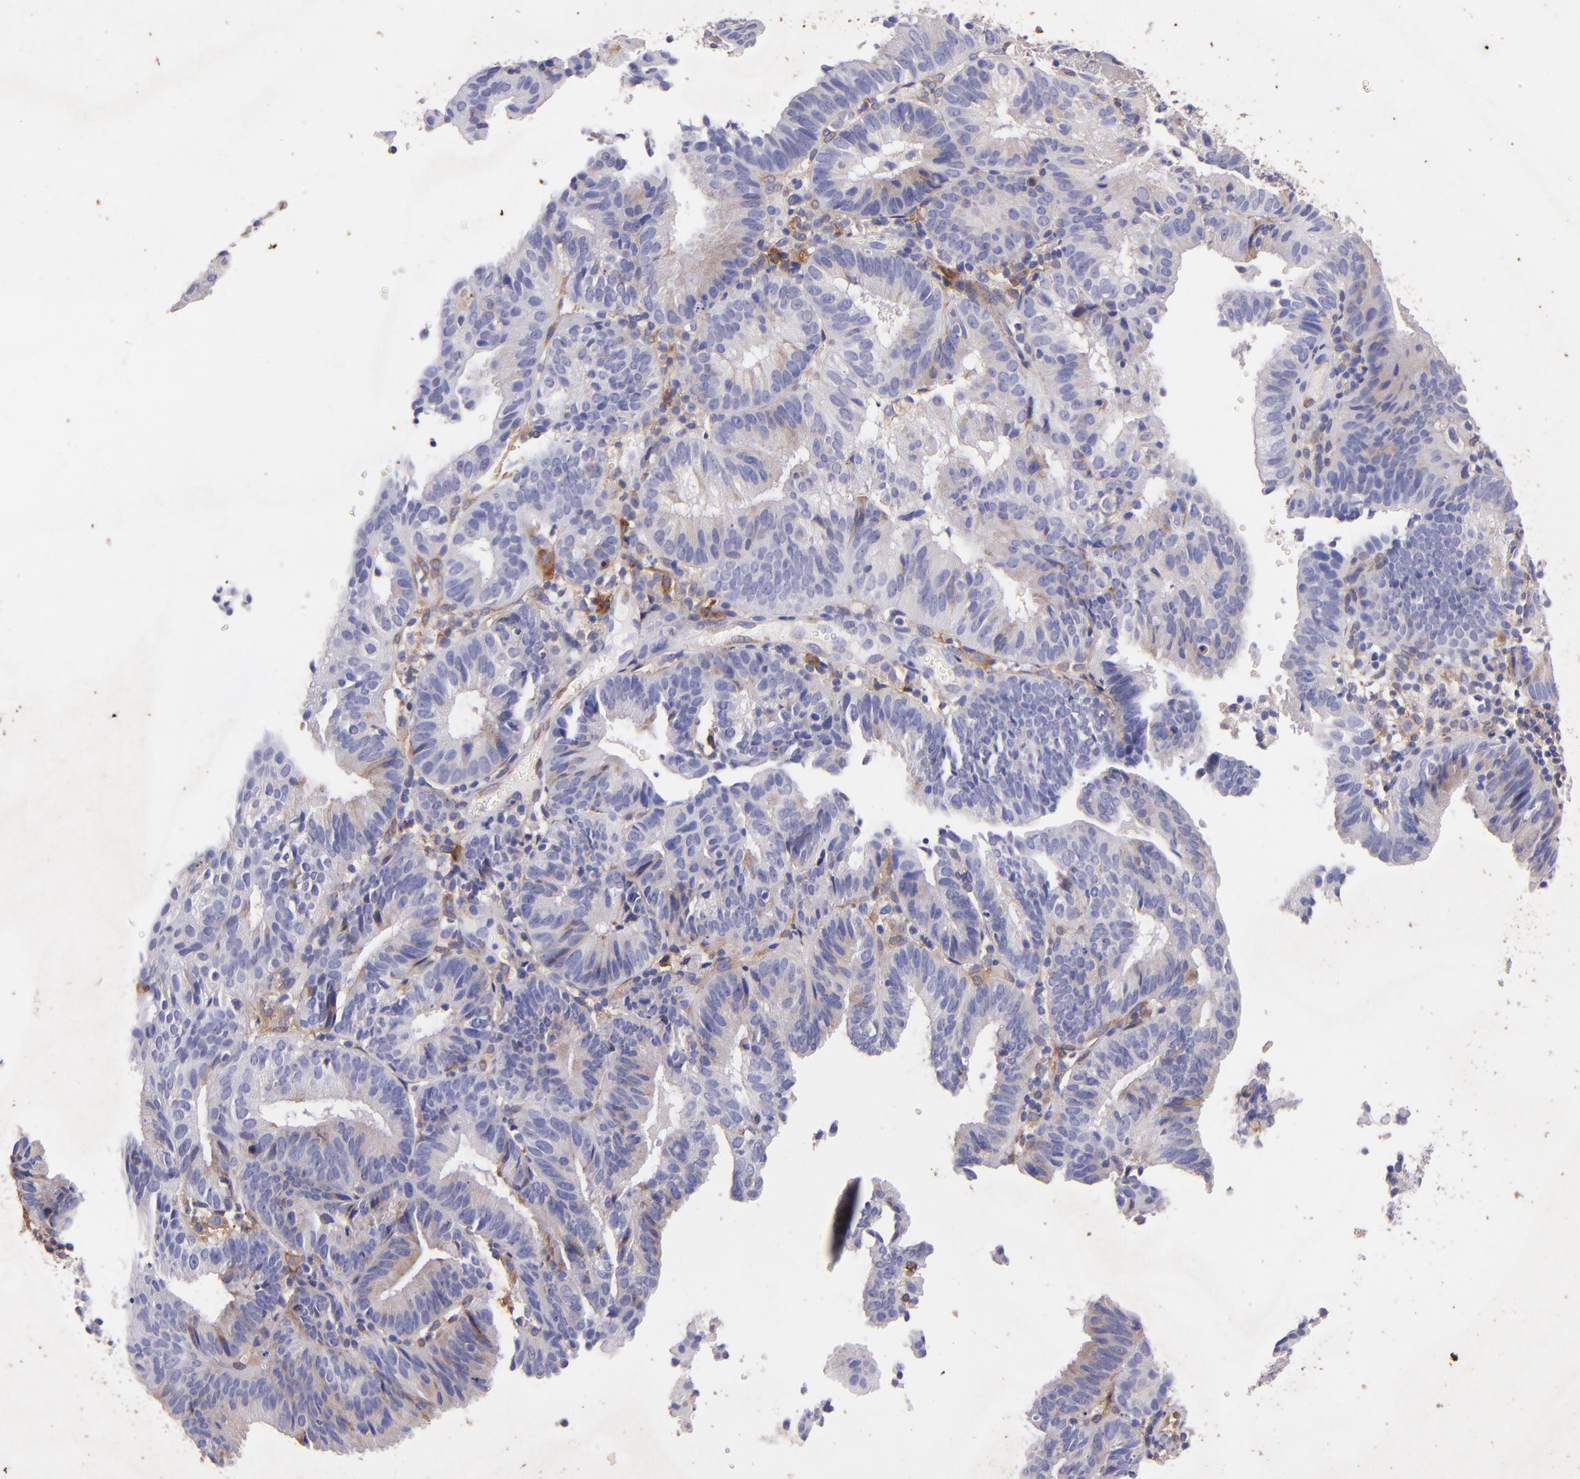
{"staining": {"intensity": "weak", "quantity": "25%-75%", "location": "cytoplasmic/membranous"}, "tissue": "cervical cancer", "cell_type": "Tumor cells", "image_type": "cancer", "snomed": [{"axis": "morphology", "description": "Adenocarcinoma, NOS"}, {"axis": "topography", "description": "Cervix"}], "caption": "Brown immunohistochemical staining in human cervical cancer (adenocarcinoma) displays weak cytoplasmic/membranous positivity in approximately 25%-75% of tumor cells.", "gene": "RET", "patient": {"sex": "female", "age": 60}}